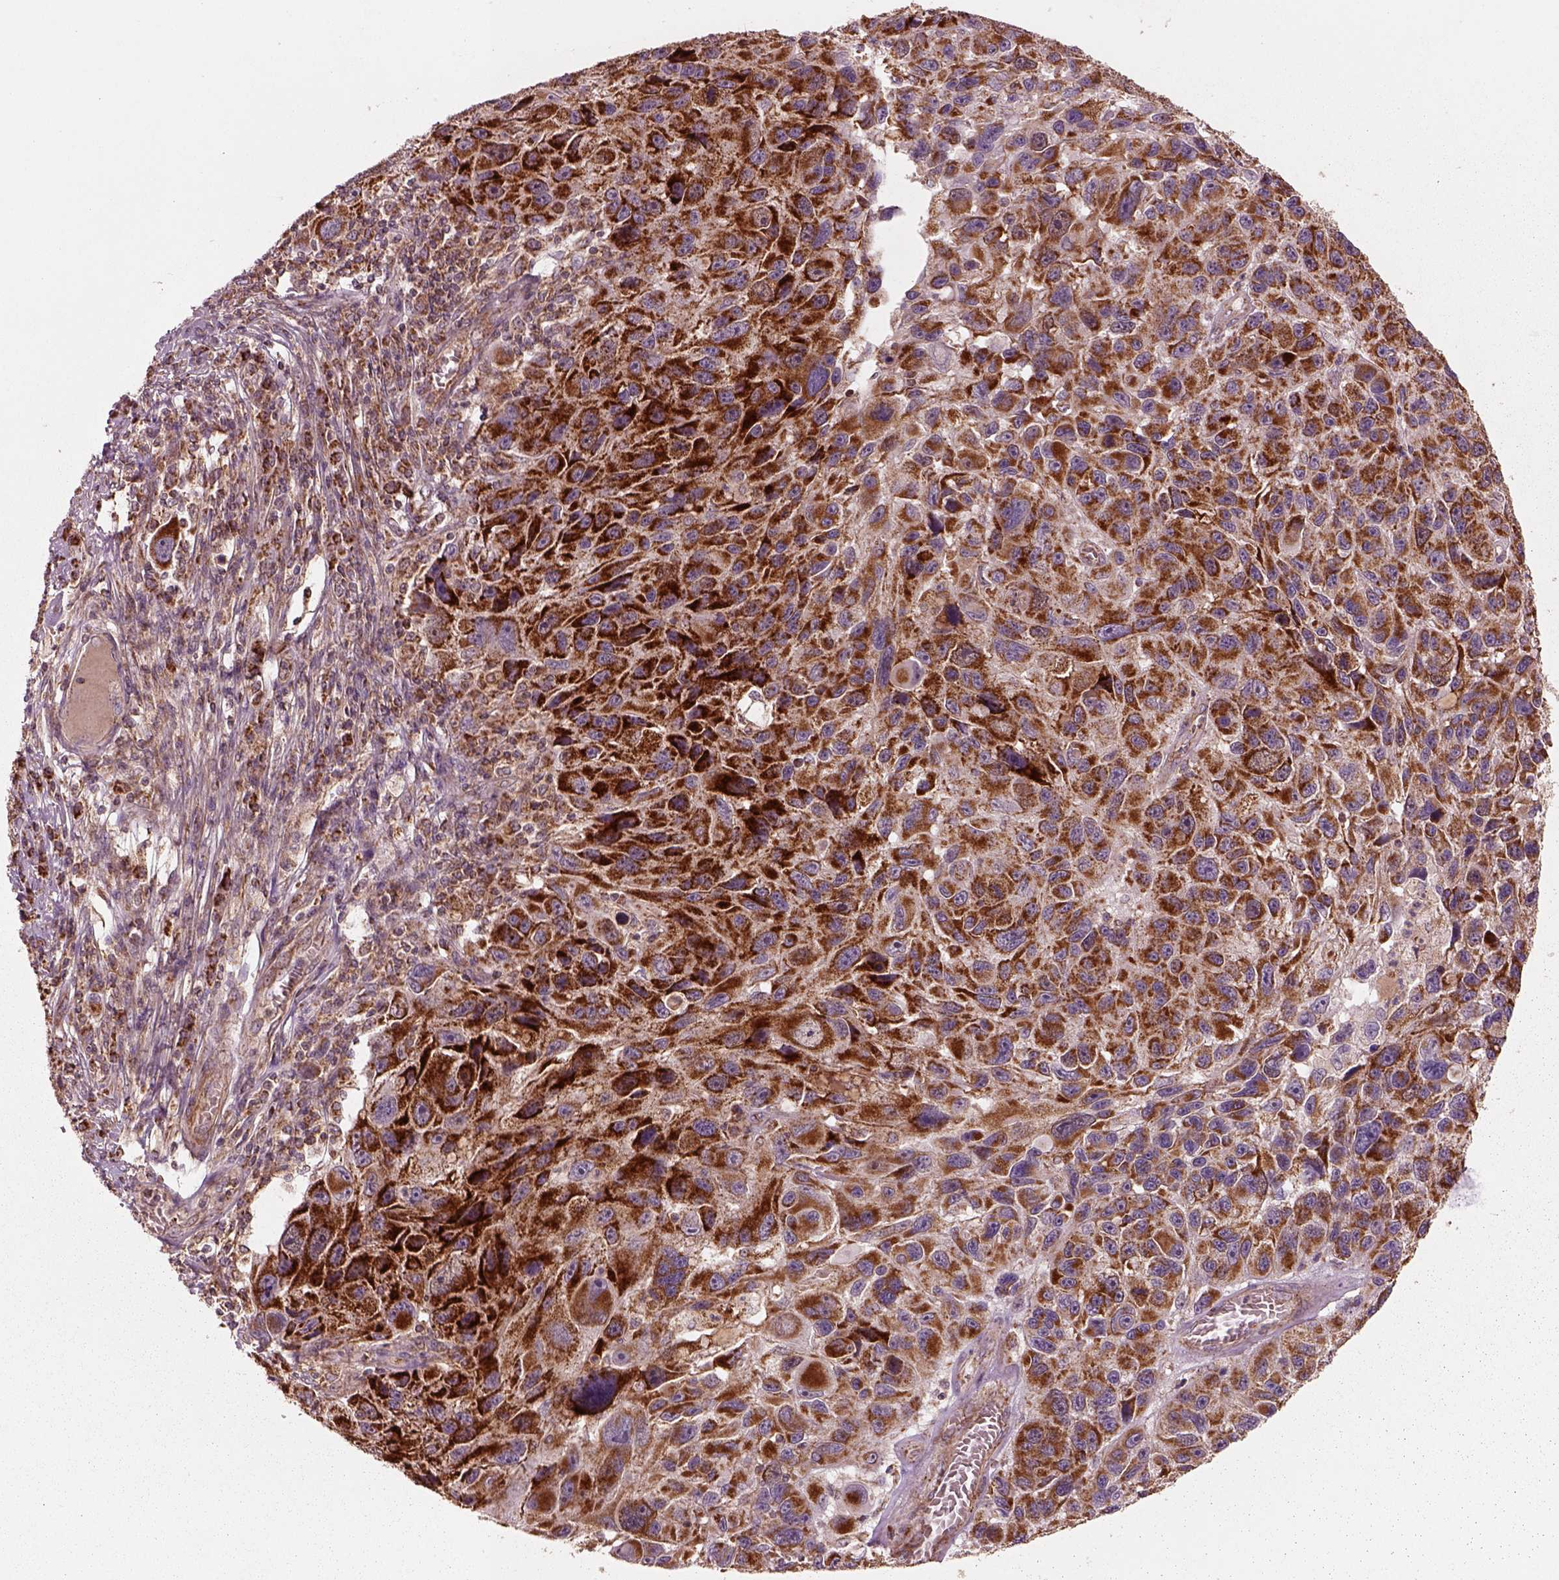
{"staining": {"intensity": "moderate", "quantity": ">75%", "location": "cytoplasmic/membranous"}, "tissue": "melanoma", "cell_type": "Tumor cells", "image_type": "cancer", "snomed": [{"axis": "morphology", "description": "Malignant melanoma, NOS"}, {"axis": "topography", "description": "Skin"}], "caption": "This micrograph displays melanoma stained with immunohistochemistry to label a protein in brown. The cytoplasmic/membranous of tumor cells show moderate positivity for the protein. Nuclei are counter-stained blue.", "gene": "SLC25A5", "patient": {"sex": "male", "age": 53}}